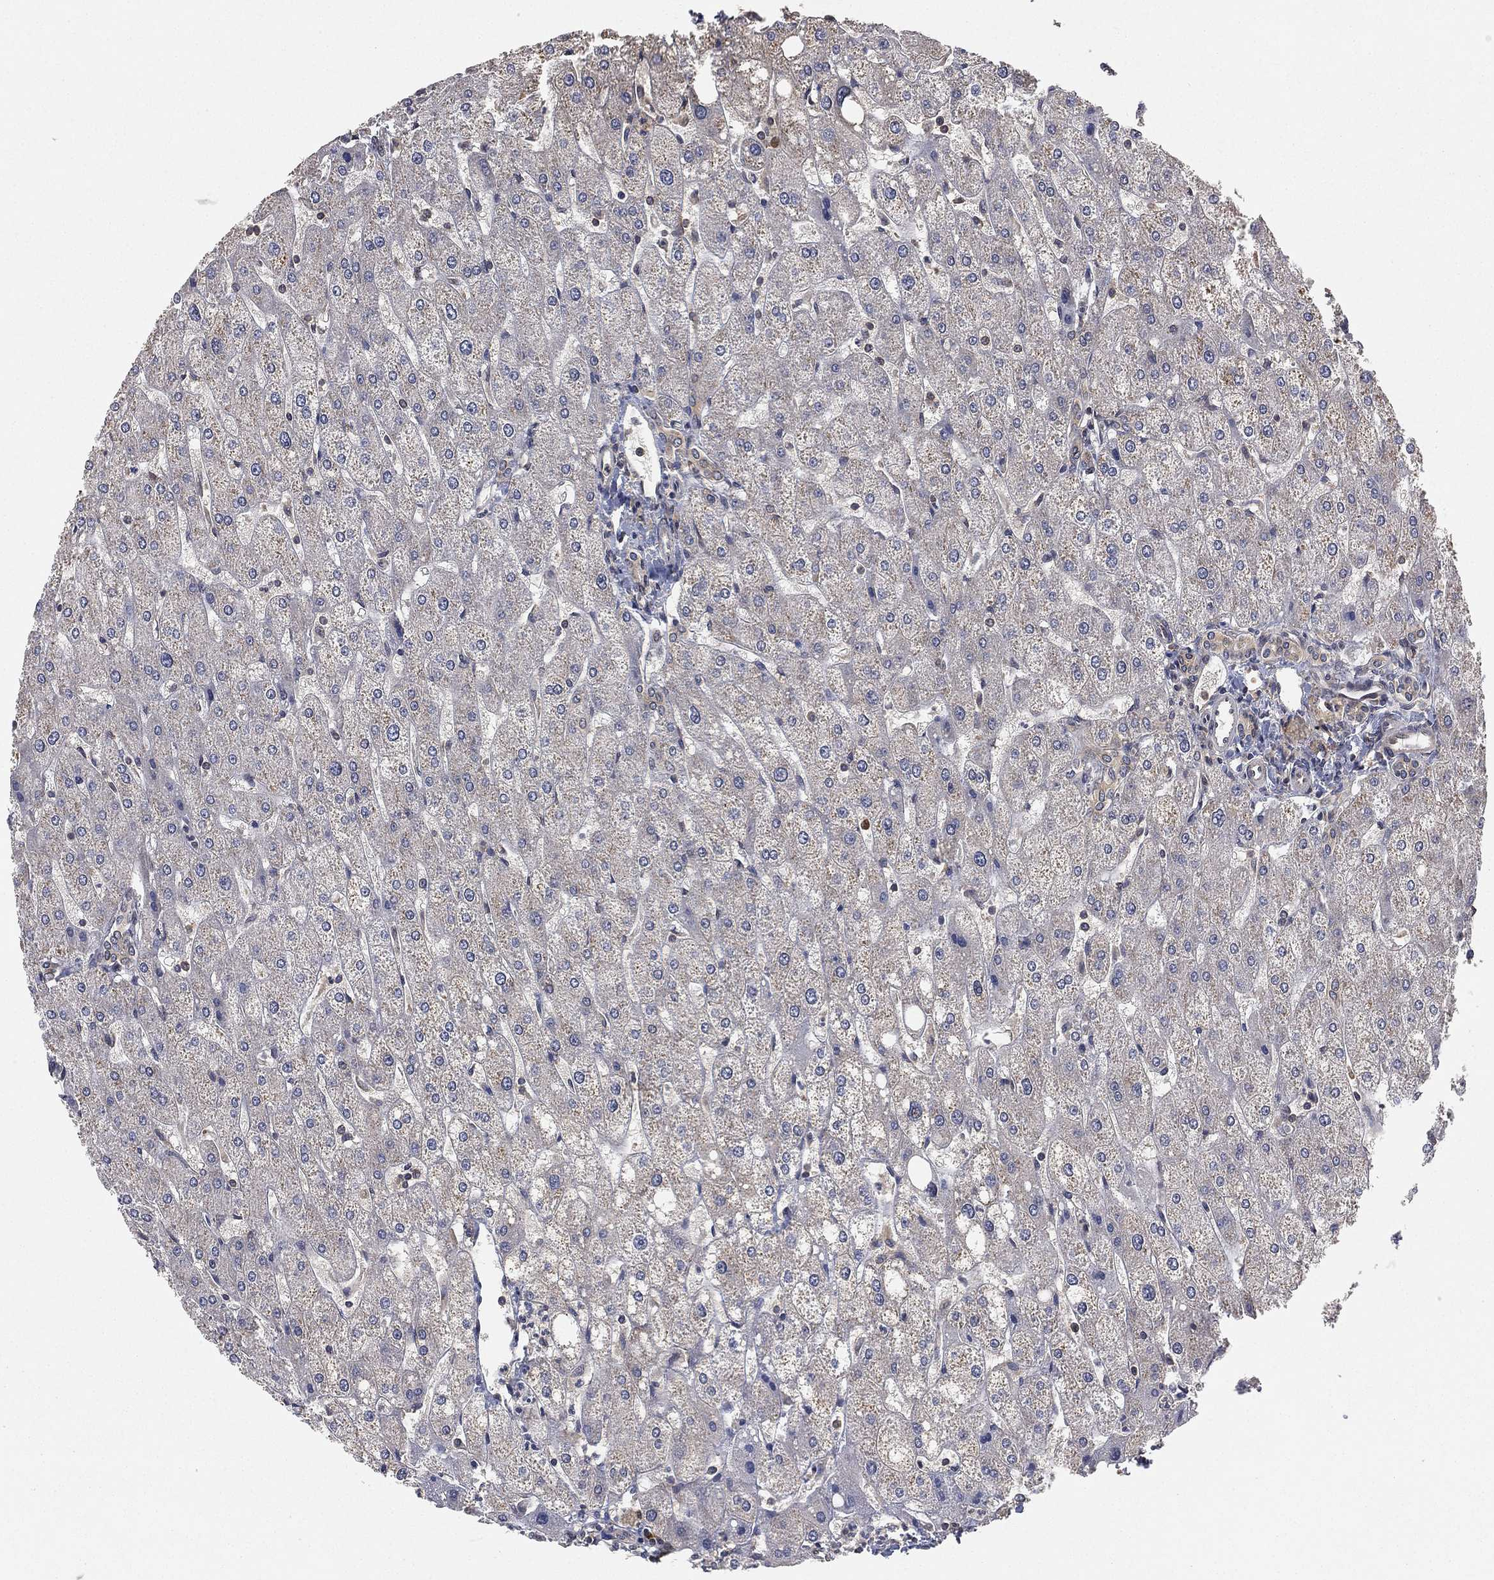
{"staining": {"intensity": "negative", "quantity": "none", "location": "none"}, "tissue": "liver", "cell_type": "Cholangiocytes", "image_type": "normal", "snomed": [{"axis": "morphology", "description": "Normal tissue, NOS"}, {"axis": "topography", "description": "Liver"}], "caption": "Immunohistochemistry image of benign liver: liver stained with DAB (3,3'-diaminobenzidine) demonstrates no significant protein staining in cholangiocytes. (DAB IHC, high magnification).", "gene": "UBA5", "patient": {"sex": "male", "age": 67}}